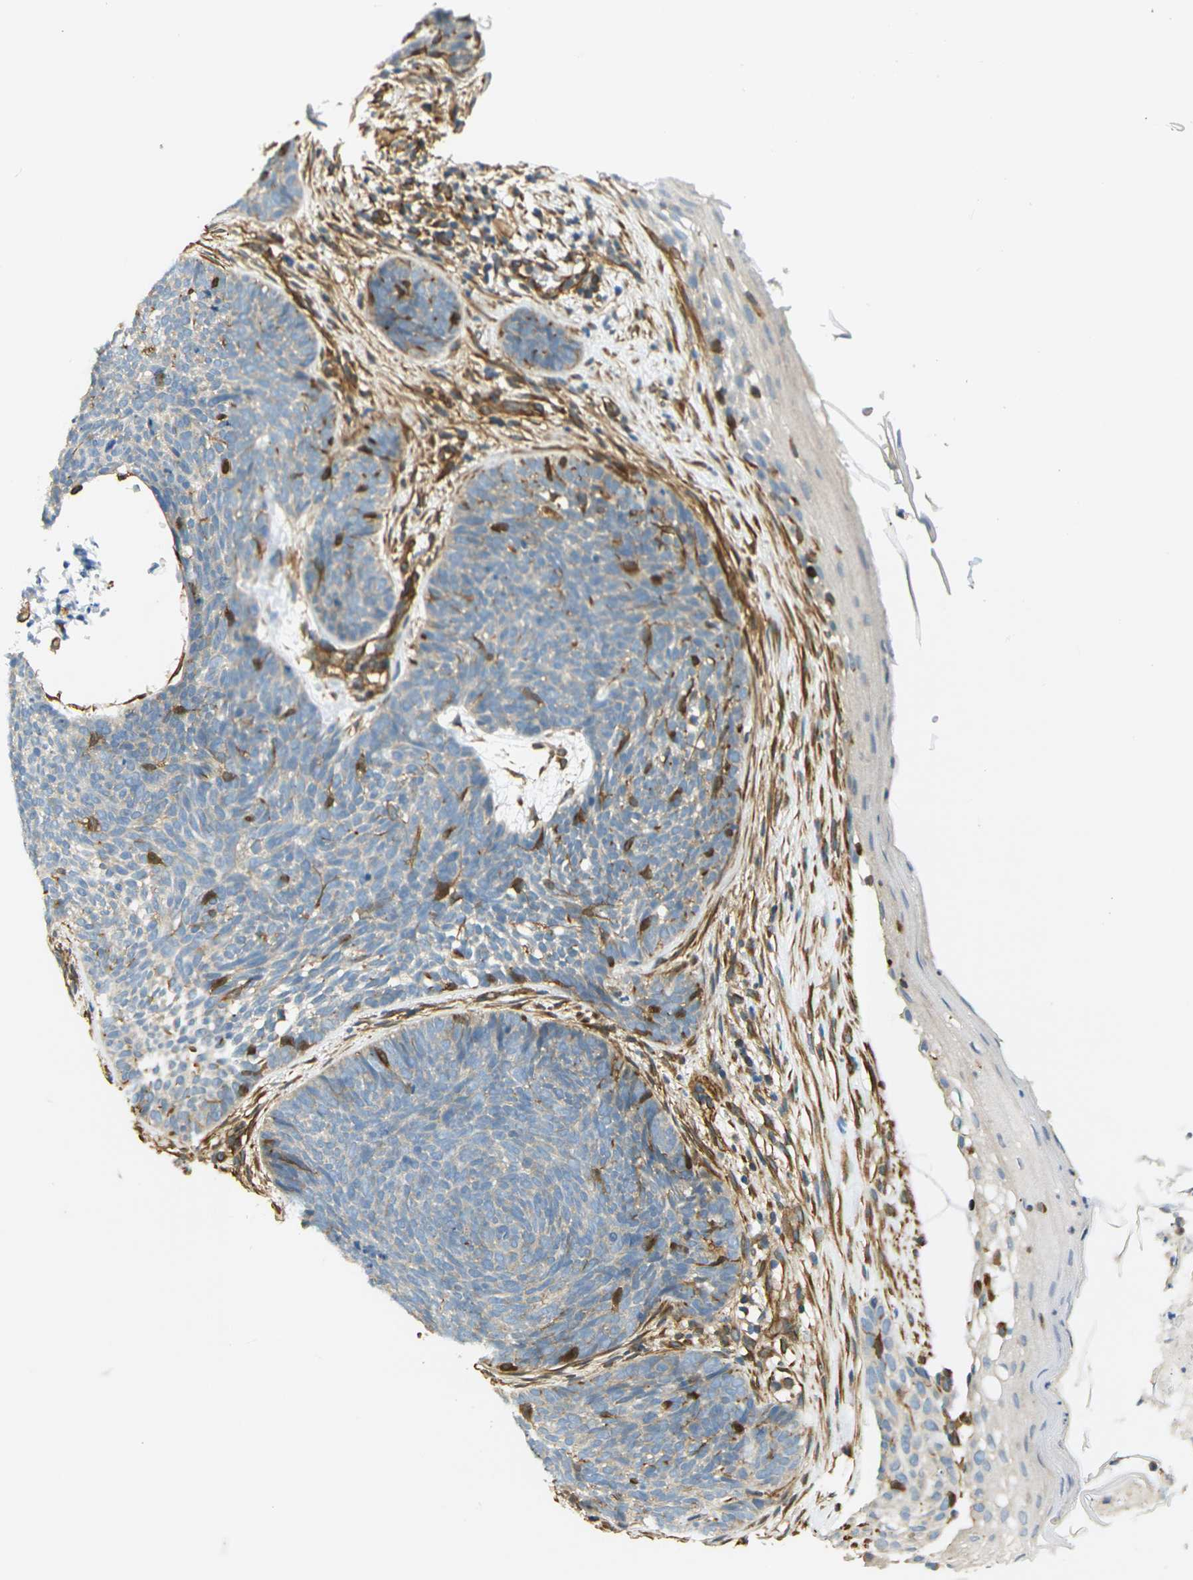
{"staining": {"intensity": "moderate", "quantity": "<25%", "location": "cytoplasmic/membranous"}, "tissue": "skin cancer", "cell_type": "Tumor cells", "image_type": "cancer", "snomed": [{"axis": "morphology", "description": "Basal cell carcinoma"}, {"axis": "topography", "description": "Skin"}], "caption": "Immunohistochemical staining of human skin cancer reveals moderate cytoplasmic/membranous protein expression in approximately <25% of tumor cells. (Brightfield microscopy of DAB IHC at high magnification).", "gene": "CYTH3", "patient": {"sex": "female", "age": 70}}